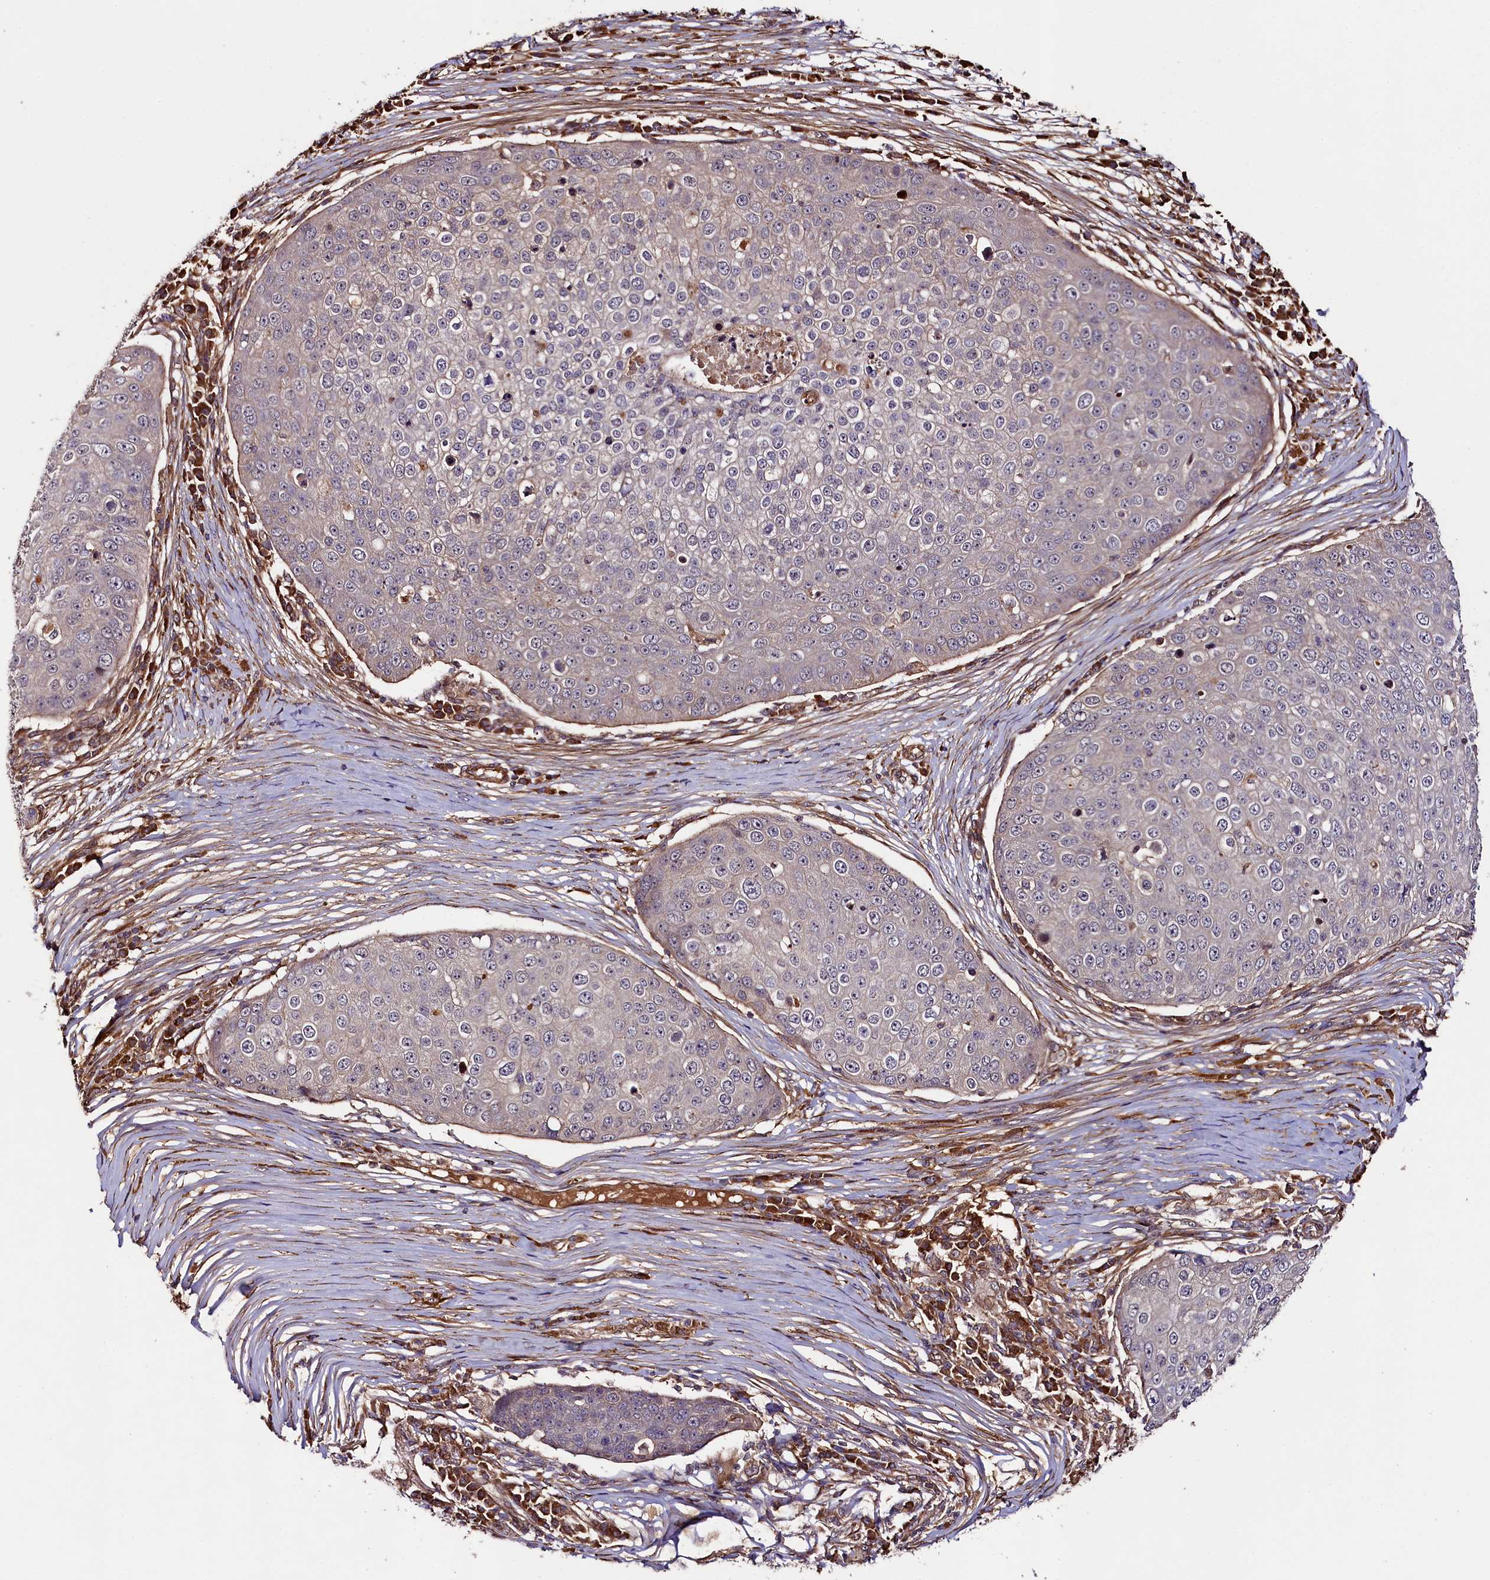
{"staining": {"intensity": "weak", "quantity": "<25%", "location": "cytoplasmic/membranous"}, "tissue": "skin cancer", "cell_type": "Tumor cells", "image_type": "cancer", "snomed": [{"axis": "morphology", "description": "Squamous cell carcinoma, NOS"}, {"axis": "topography", "description": "Skin"}], "caption": "DAB immunohistochemical staining of human skin cancer (squamous cell carcinoma) reveals no significant staining in tumor cells. (IHC, brightfield microscopy, high magnification).", "gene": "CCDC102A", "patient": {"sex": "male", "age": 71}}